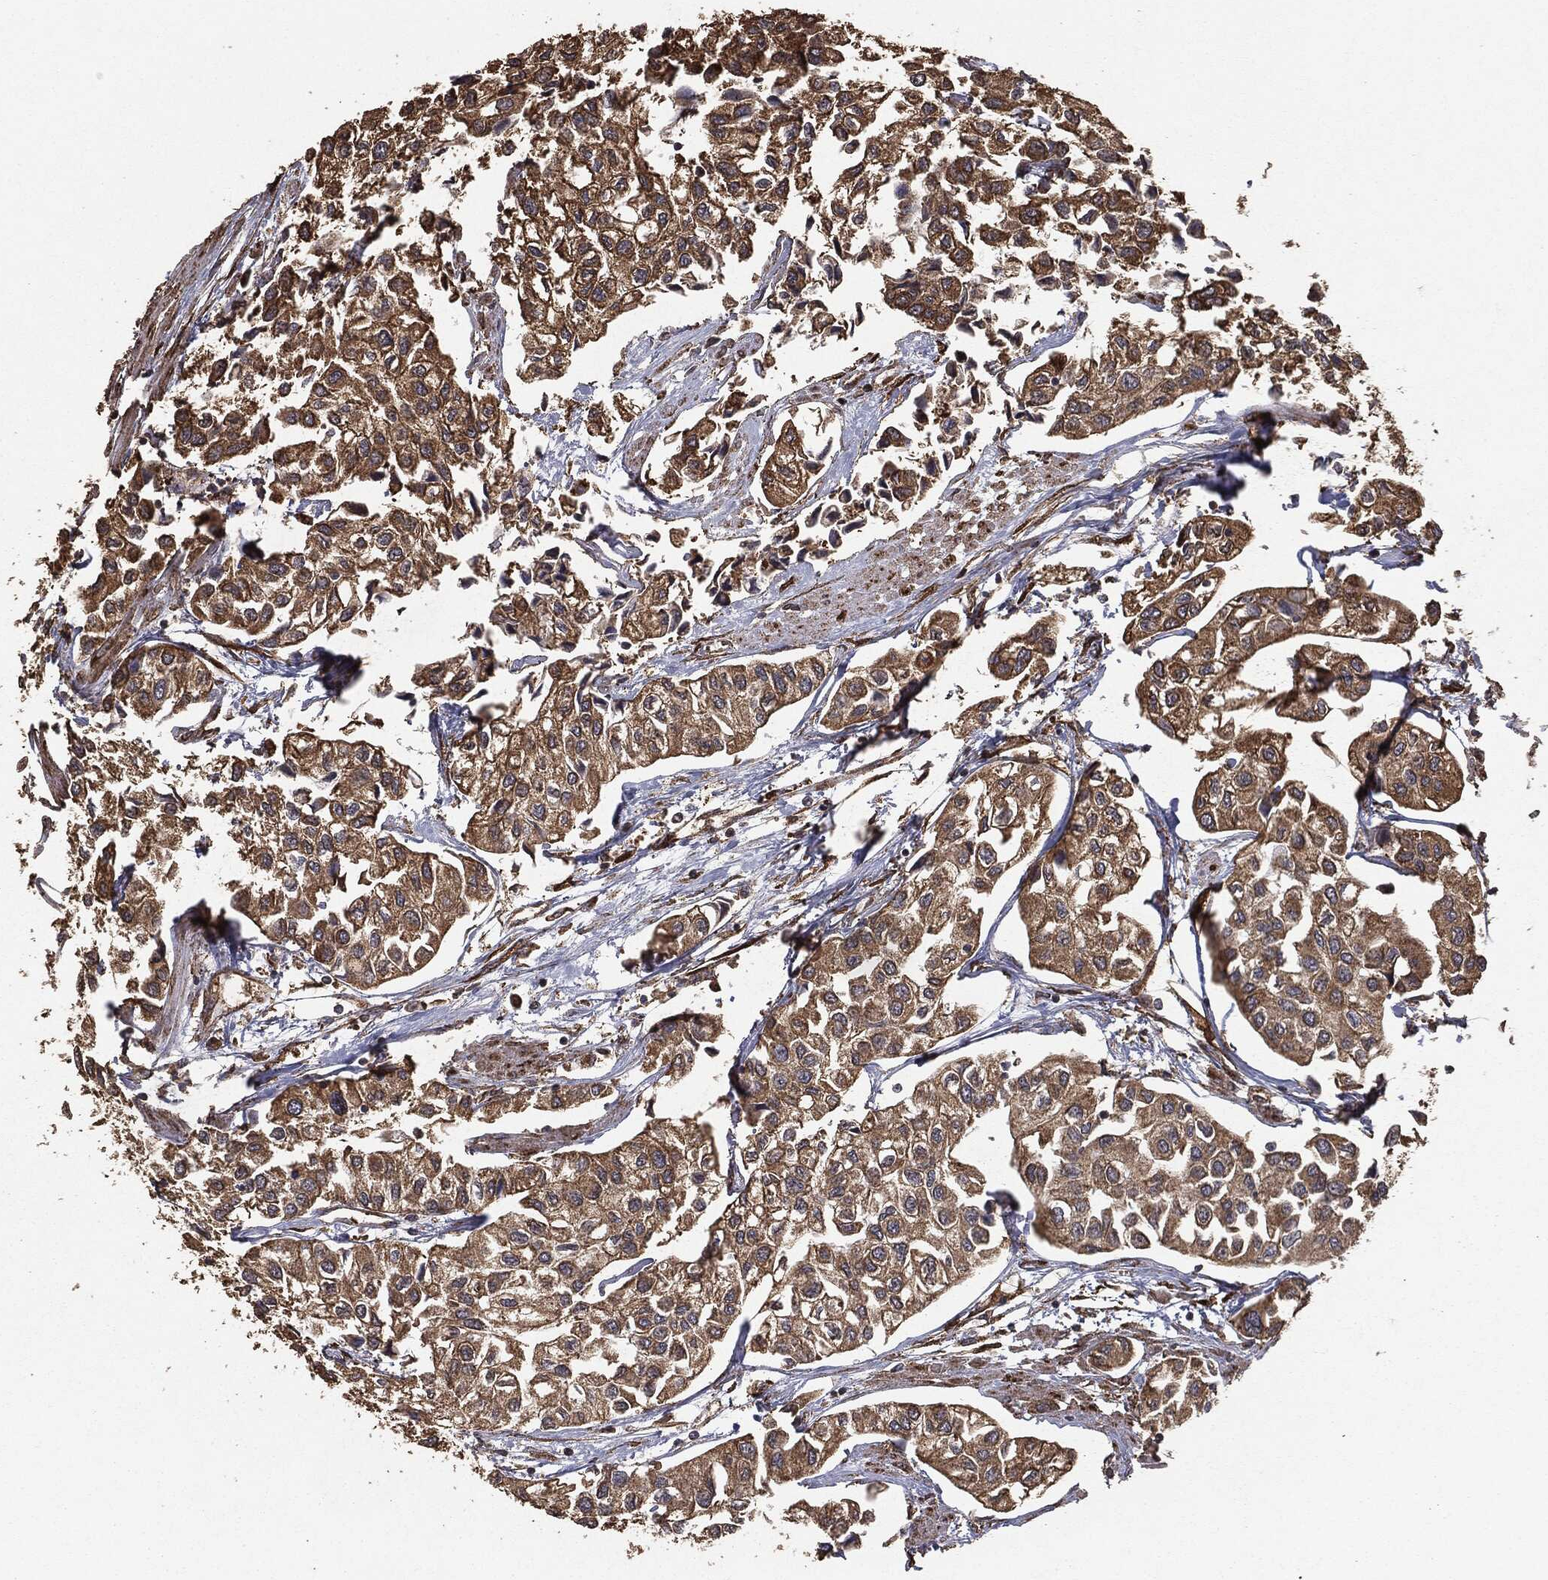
{"staining": {"intensity": "moderate", "quantity": ">75%", "location": "cytoplasmic/membranous"}, "tissue": "urothelial cancer", "cell_type": "Tumor cells", "image_type": "cancer", "snomed": [{"axis": "morphology", "description": "Urothelial carcinoma, High grade"}, {"axis": "topography", "description": "Urinary bladder"}], "caption": "A histopathology image of urothelial cancer stained for a protein exhibits moderate cytoplasmic/membranous brown staining in tumor cells.", "gene": "MTOR", "patient": {"sex": "male", "age": 73}}